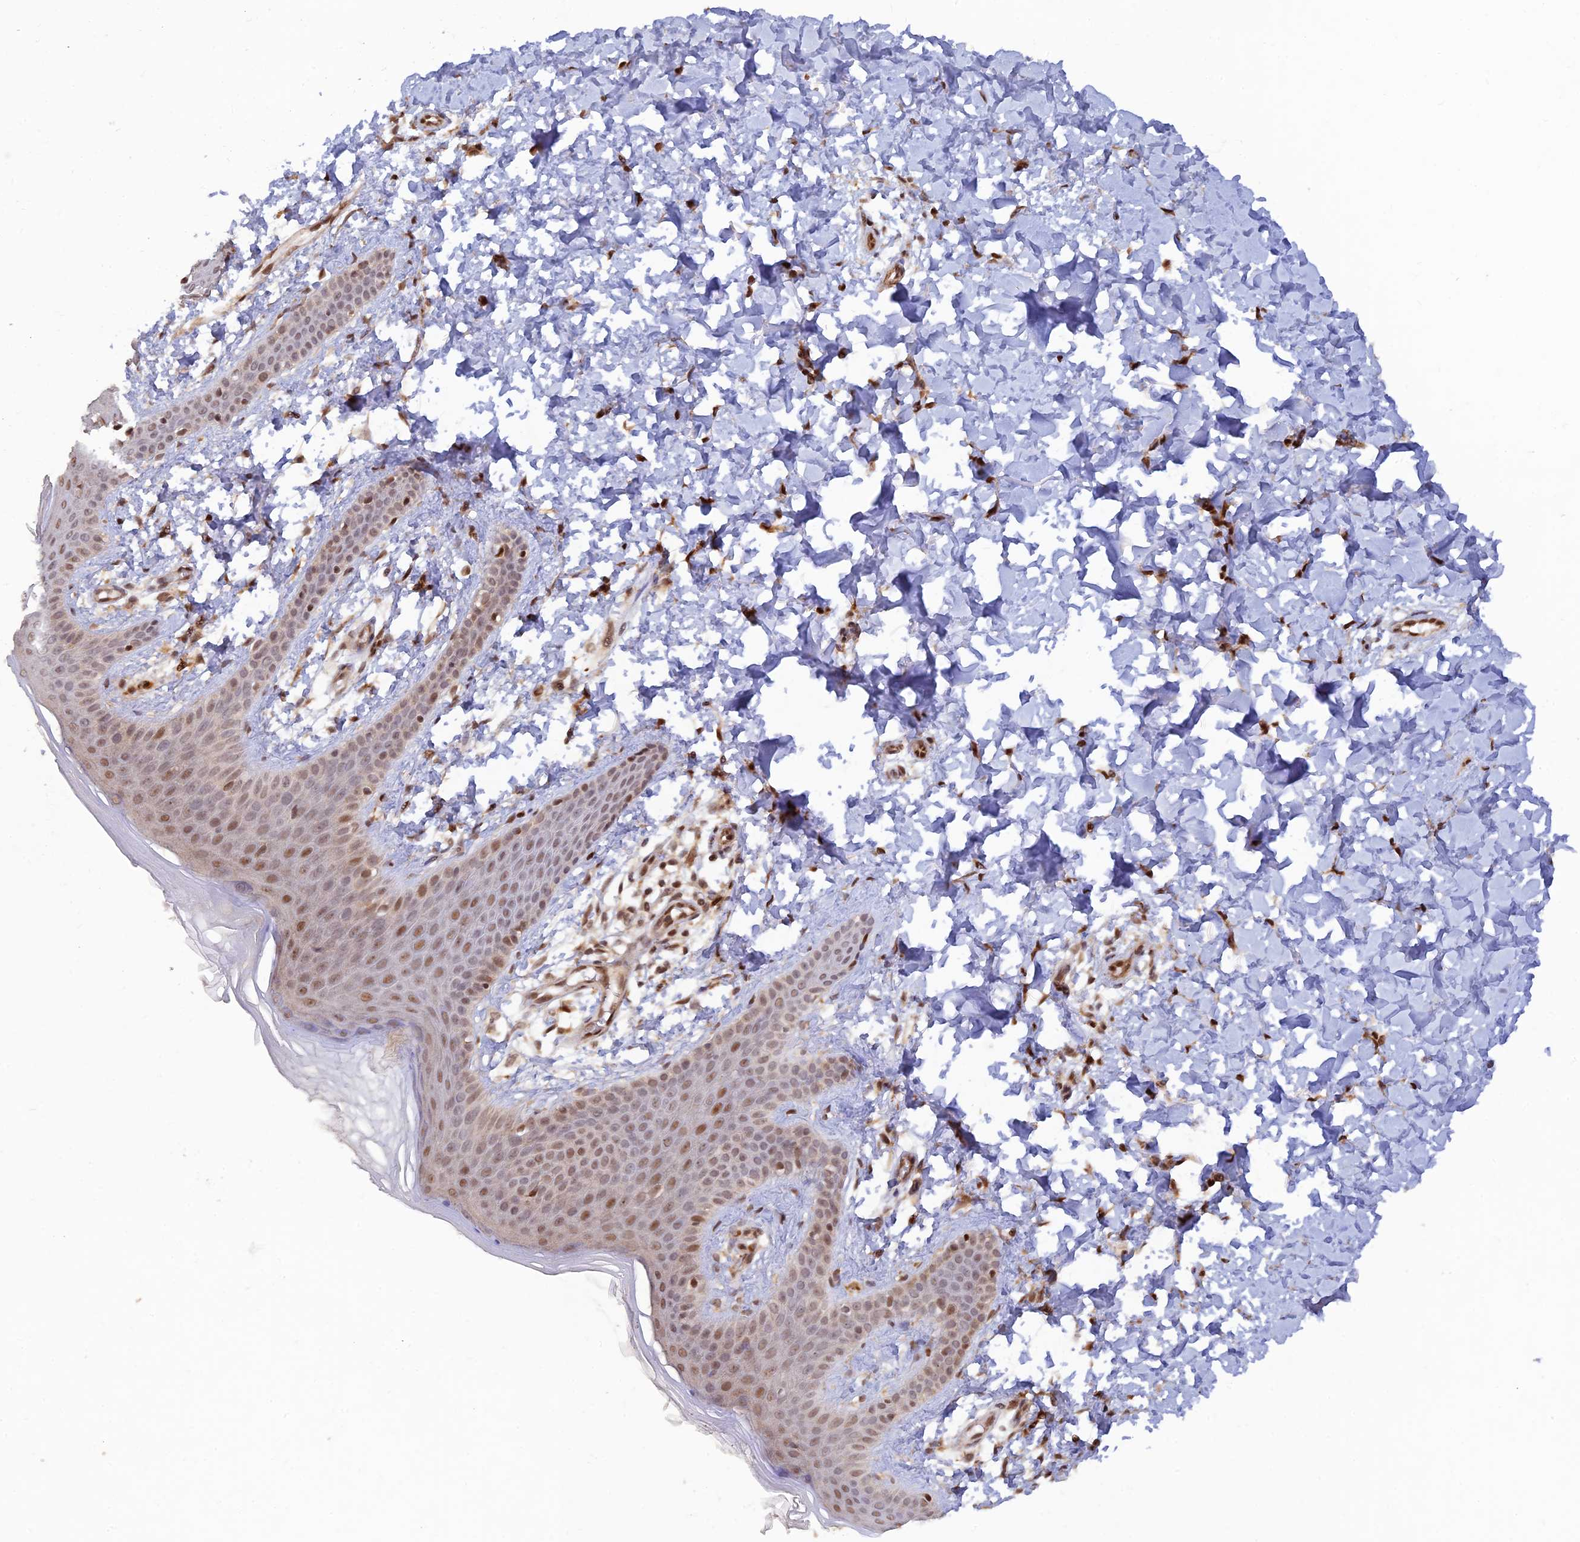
{"staining": {"intensity": "strong", "quantity": ">75%", "location": "cytoplasmic/membranous,nuclear"}, "tissue": "skin", "cell_type": "Fibroblasts", "image_type": "normal", "snomed": [{"axis": "morphology", "description": "Normal tissue, NOS"}, {"axis": "topography", "description": "Skin"}], "caption": "Strong cytoplasmic/membranous,nuclear positivity for a protein is appreciated in approximately >75% of fibroblasts of unremarkable skin using immunohistochemistry.", "gene": "ZNF565", "patient": {"sex": "male", "age": 36}}